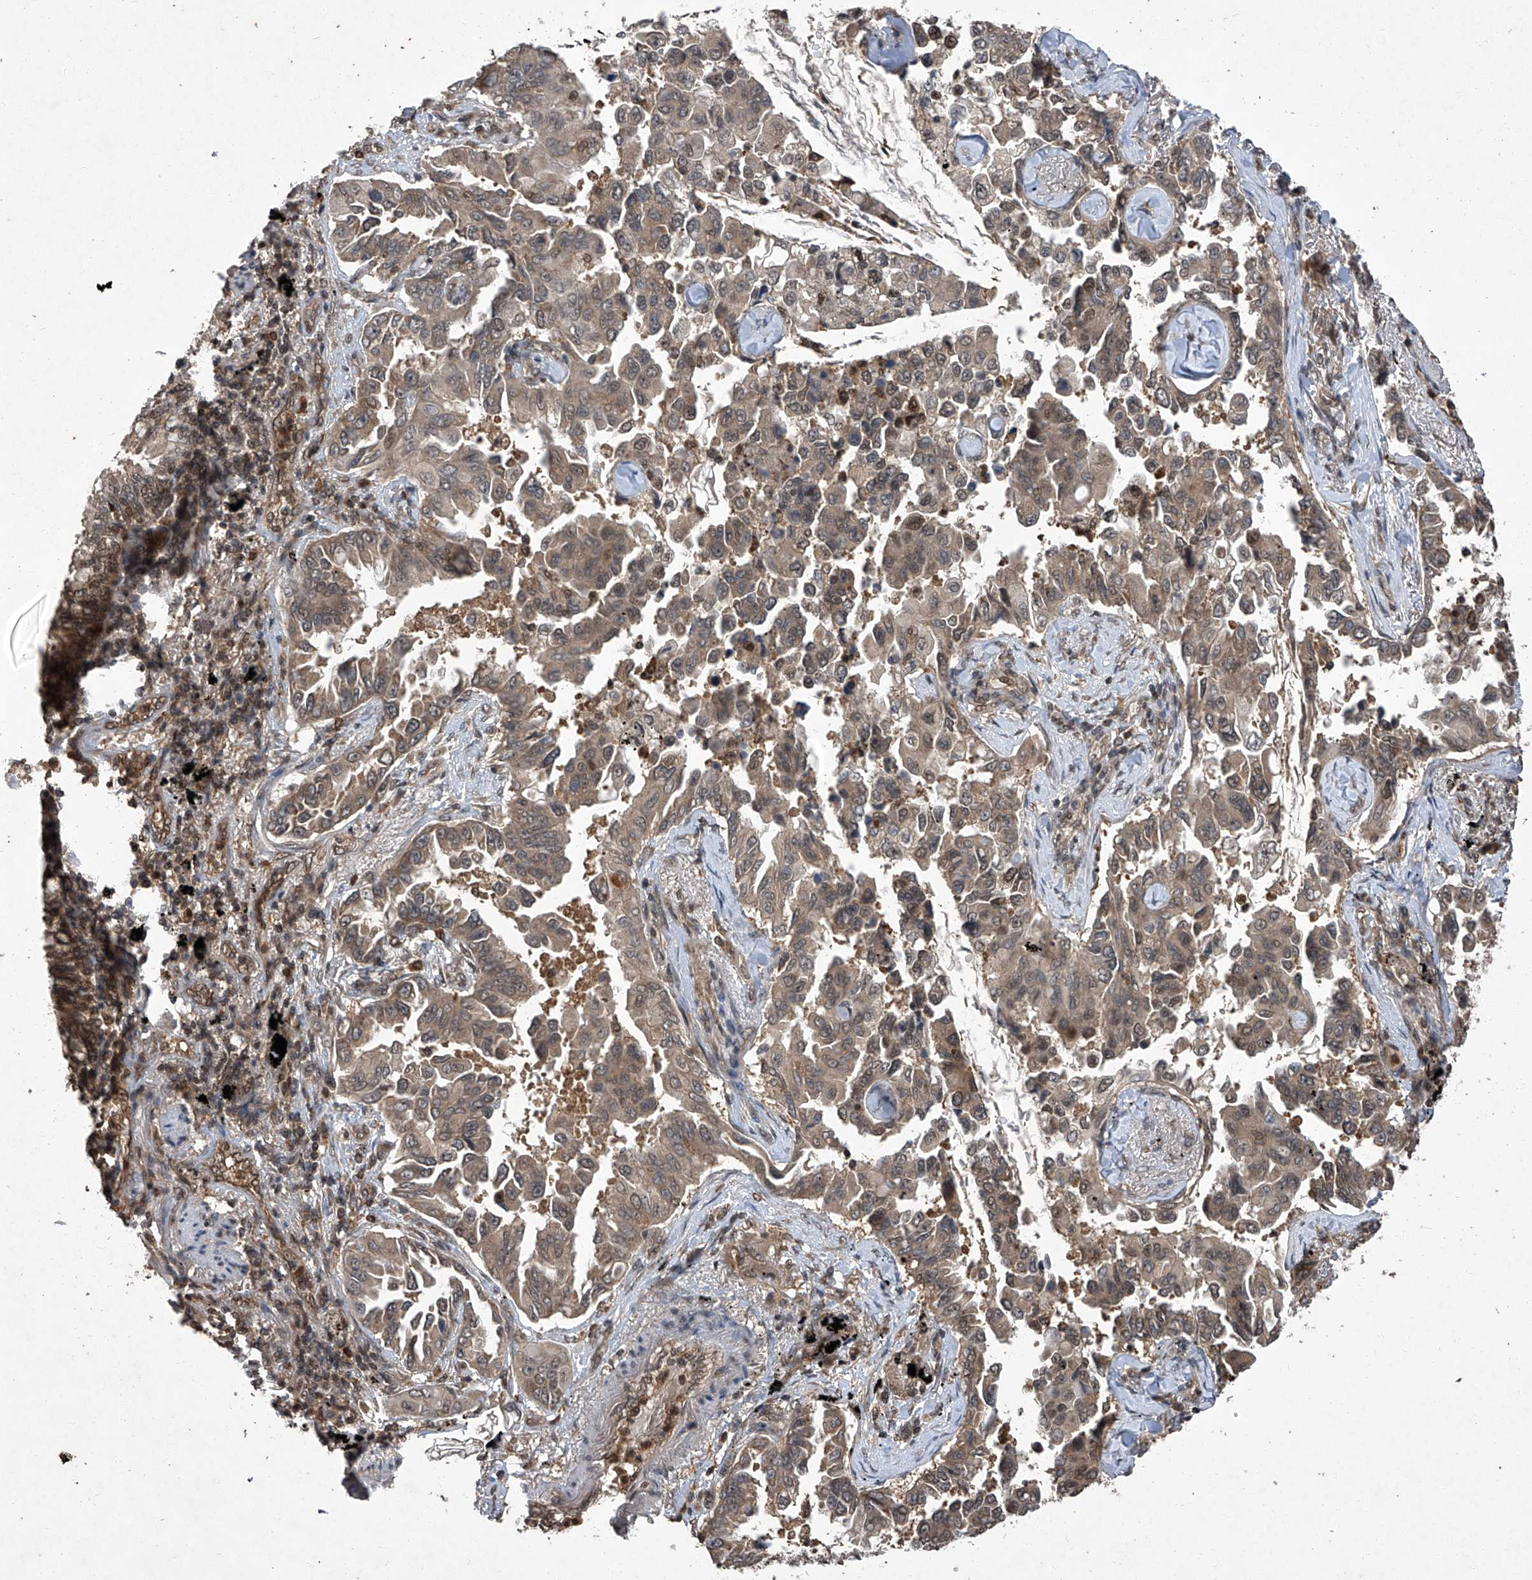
{"staining": {"intensity": "moderate", "quantity": ">75%", "location": "cytoplasmic/membranous,nuclear"}, "tissue": "lung cancer", "cell_type": "Tumor cells", "image_type": "cancer", "snomed": [{"axis": "morphology", "description": "Adenocarcinoma, NOS"}, {"axis": "topography", "description": "Lung"}], "caption": "Lung adenocarcinoma stained for a protein exhibits moderate cytoplasmic/membranous and nuclear positivity in tumor cells. Immunohistochemistry (ihc) stains the protein of interest in brown and the nuclei are stained blue.", "gene": "TSNAX", "patient": {"sex": "female", "age": 67}}